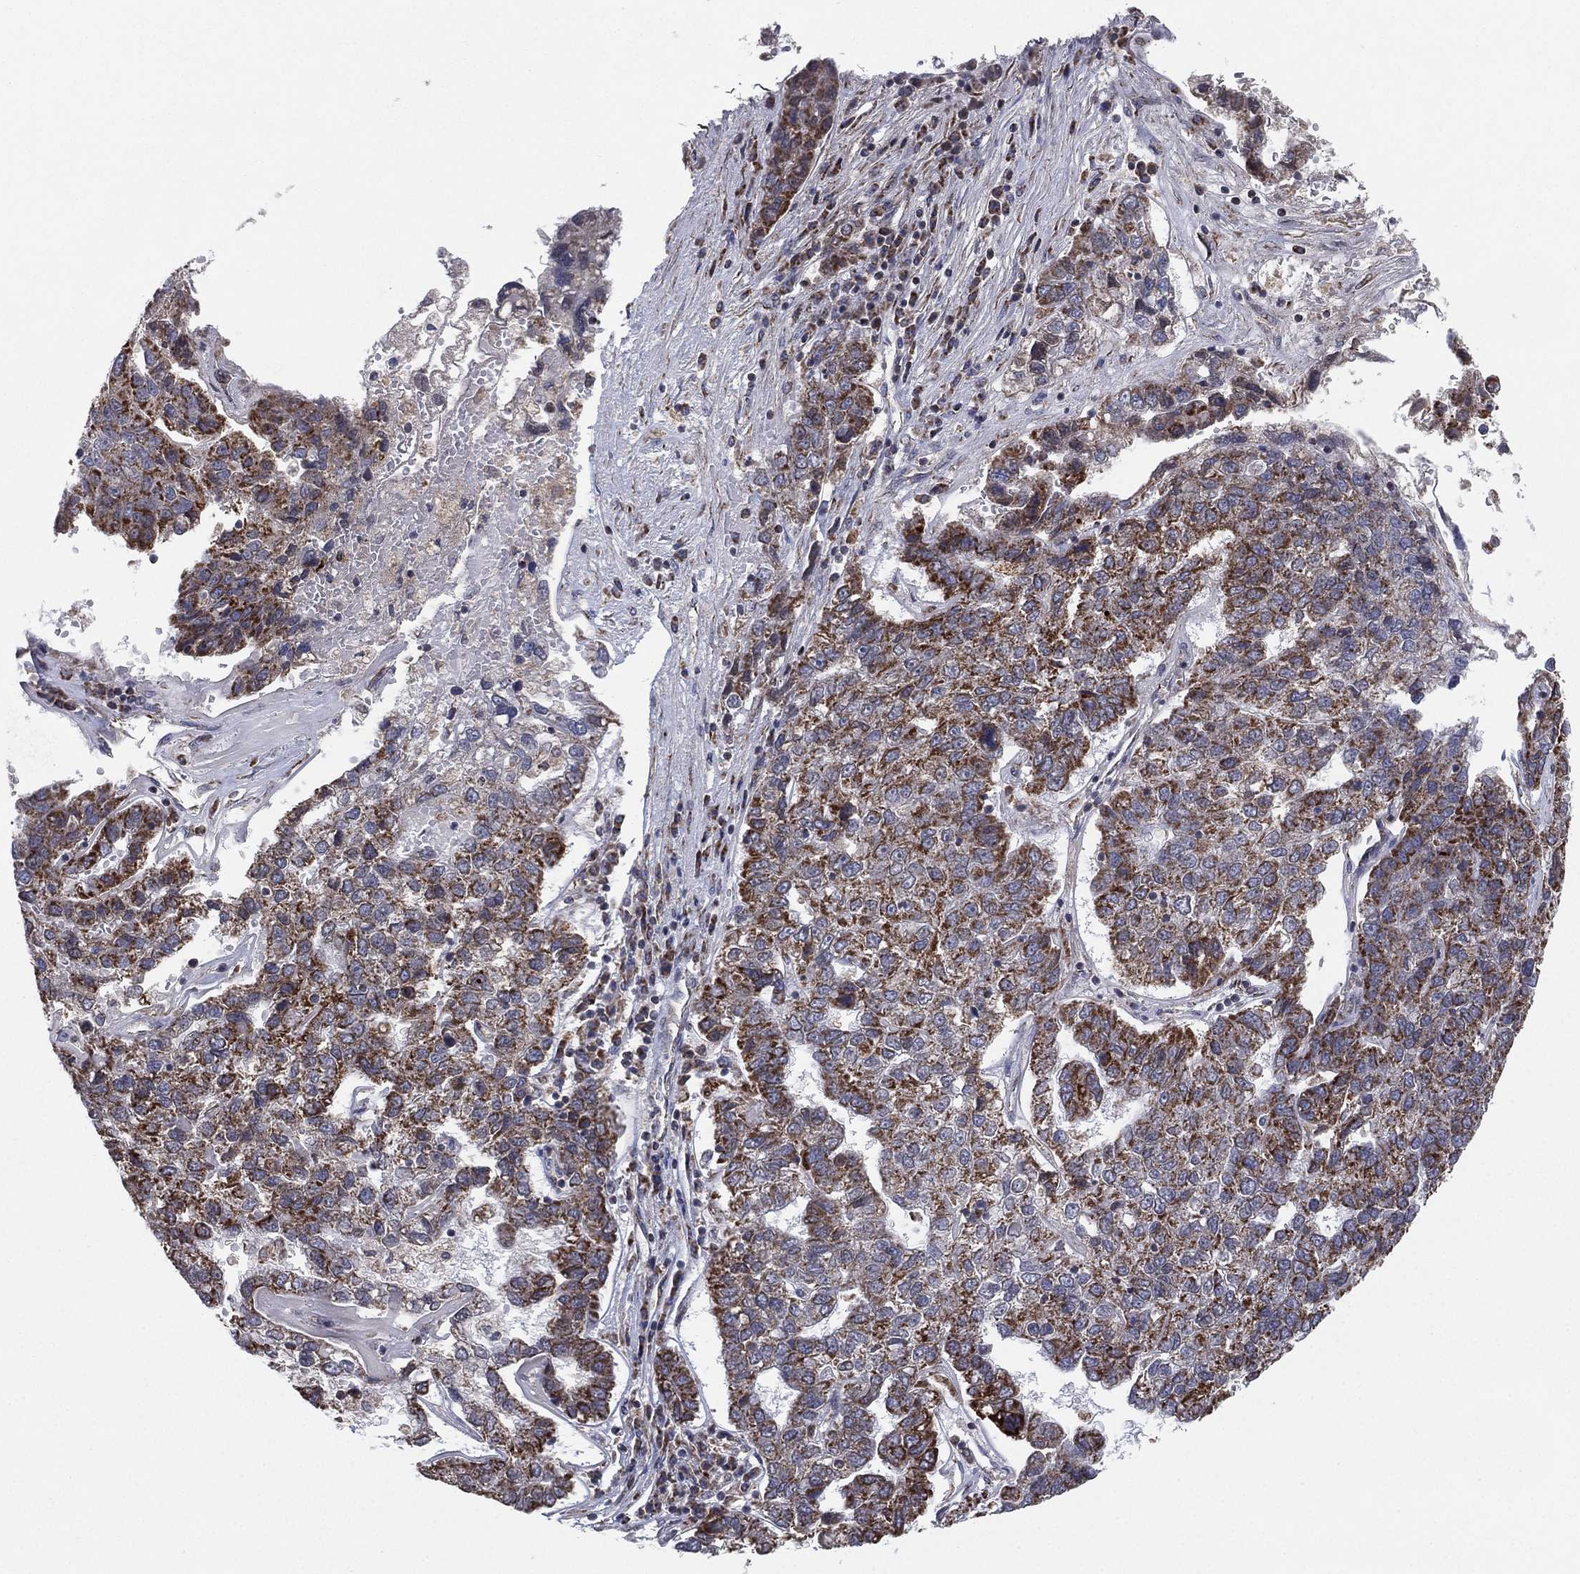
{"staining": {"intensity": "strong", "quantity": "25%-75%", "location": "cytoplasmic/membranous"}, "tissue": "pancreatic cancer", "cell_type": "Tumor cells", "image_type": "cancer", "snomed": [{"axis": "morphology", "description": "Adenocarcinoma, NOS"}, {"axis": "topography", "description": "Pancreas"}], "caption": "Pancreatic adenocarcinoma was stained to show a protein in brown. There is high levels of strong cytoplasmic/membranous staining in approximately 25%-75% of tumor cells. The staining is performed using DAB brown chromogen to label protein expression. The nuclei are counter-stained blue using hematoxylin.", "gene": "PSMG4", "patient": {"sex": "female", "age": 61}}